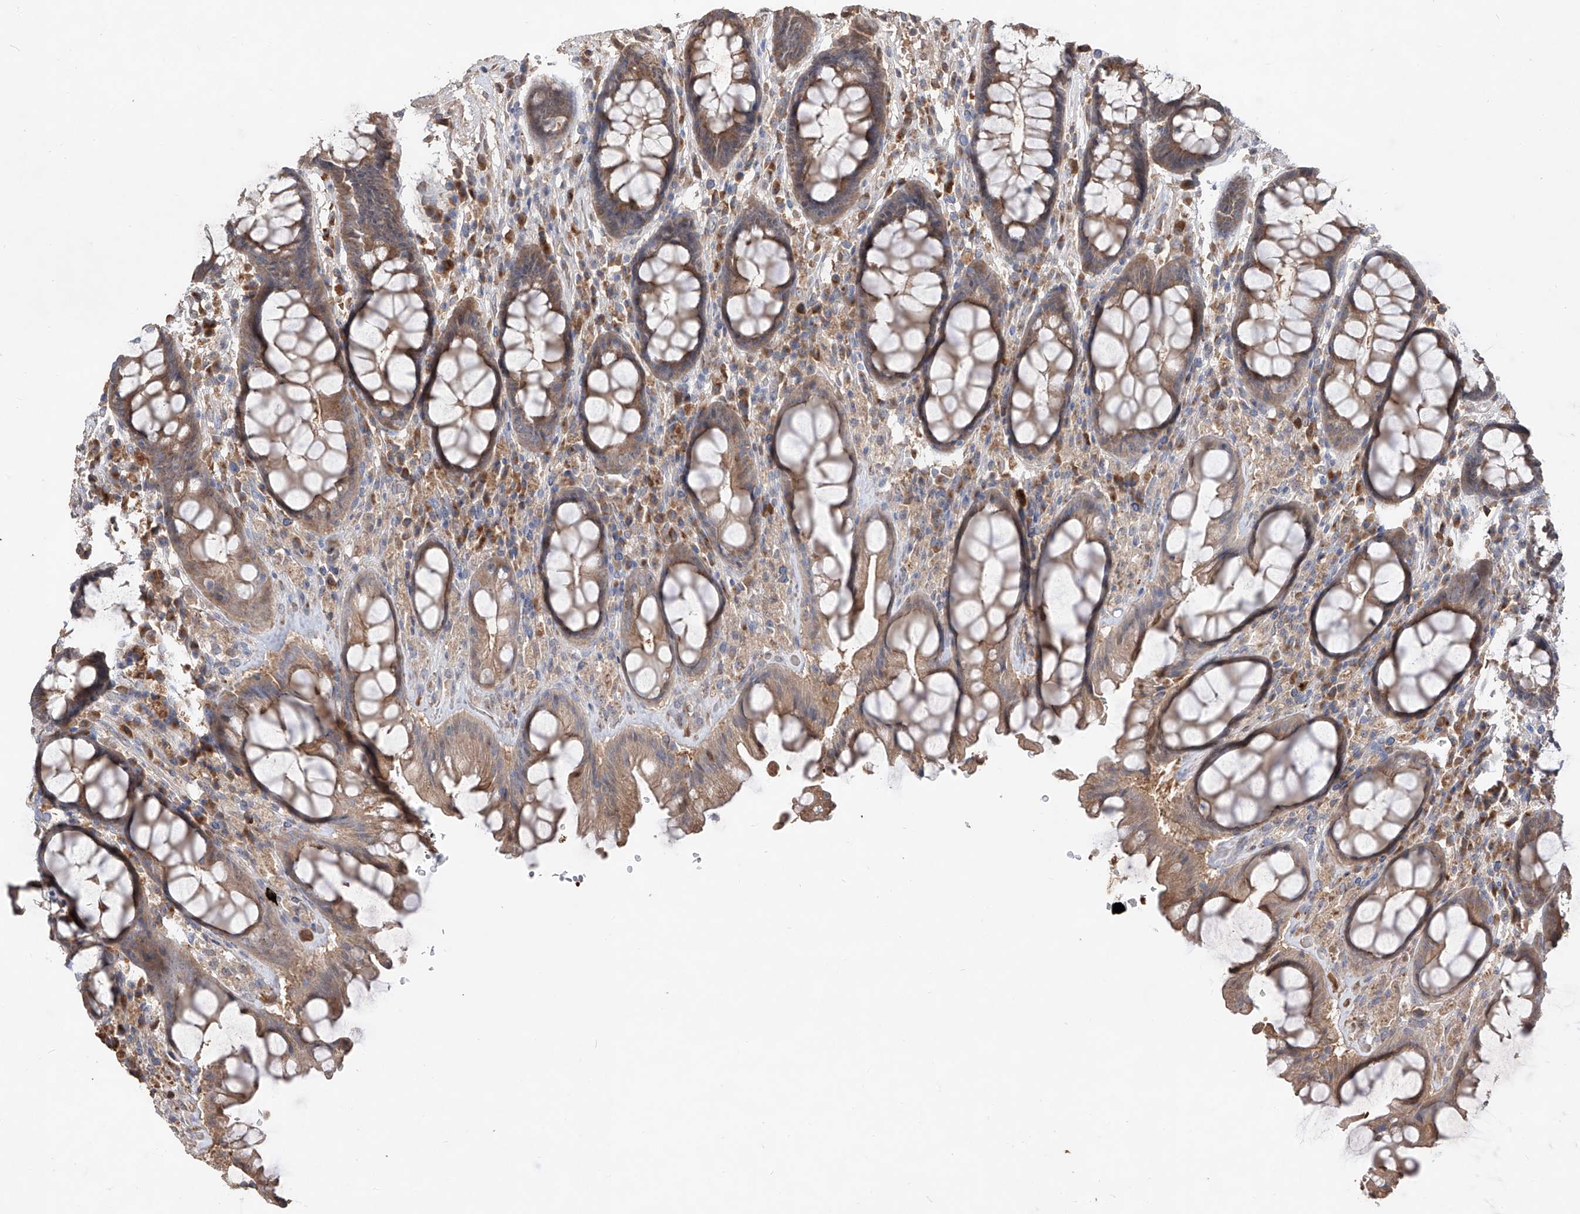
{"staining": {"intensity": "weak", "quantity": ">75%", "location": "cytoplasmic/membranous"}, "tissue": "rectum", "cell_type": "Glandular cells", "image_type": "normal", "snomed": [{"axis": "morphology", "description": "Normal tissue, NOS"}, {"axis": "topography", "description": "Rectum"}], "caption": "Immunohistochemistry (IHC) photomicrograph of unremarkable rectum: human rectum stained using IHC displays low levels of weak protein expression localized specifically in the cytoplasmic/membranous of glandular cells, appearing as a cytoplasmic/membranous brown color.", "gene": "EDN1", "patient": {"sex": "male", "age": 64}}